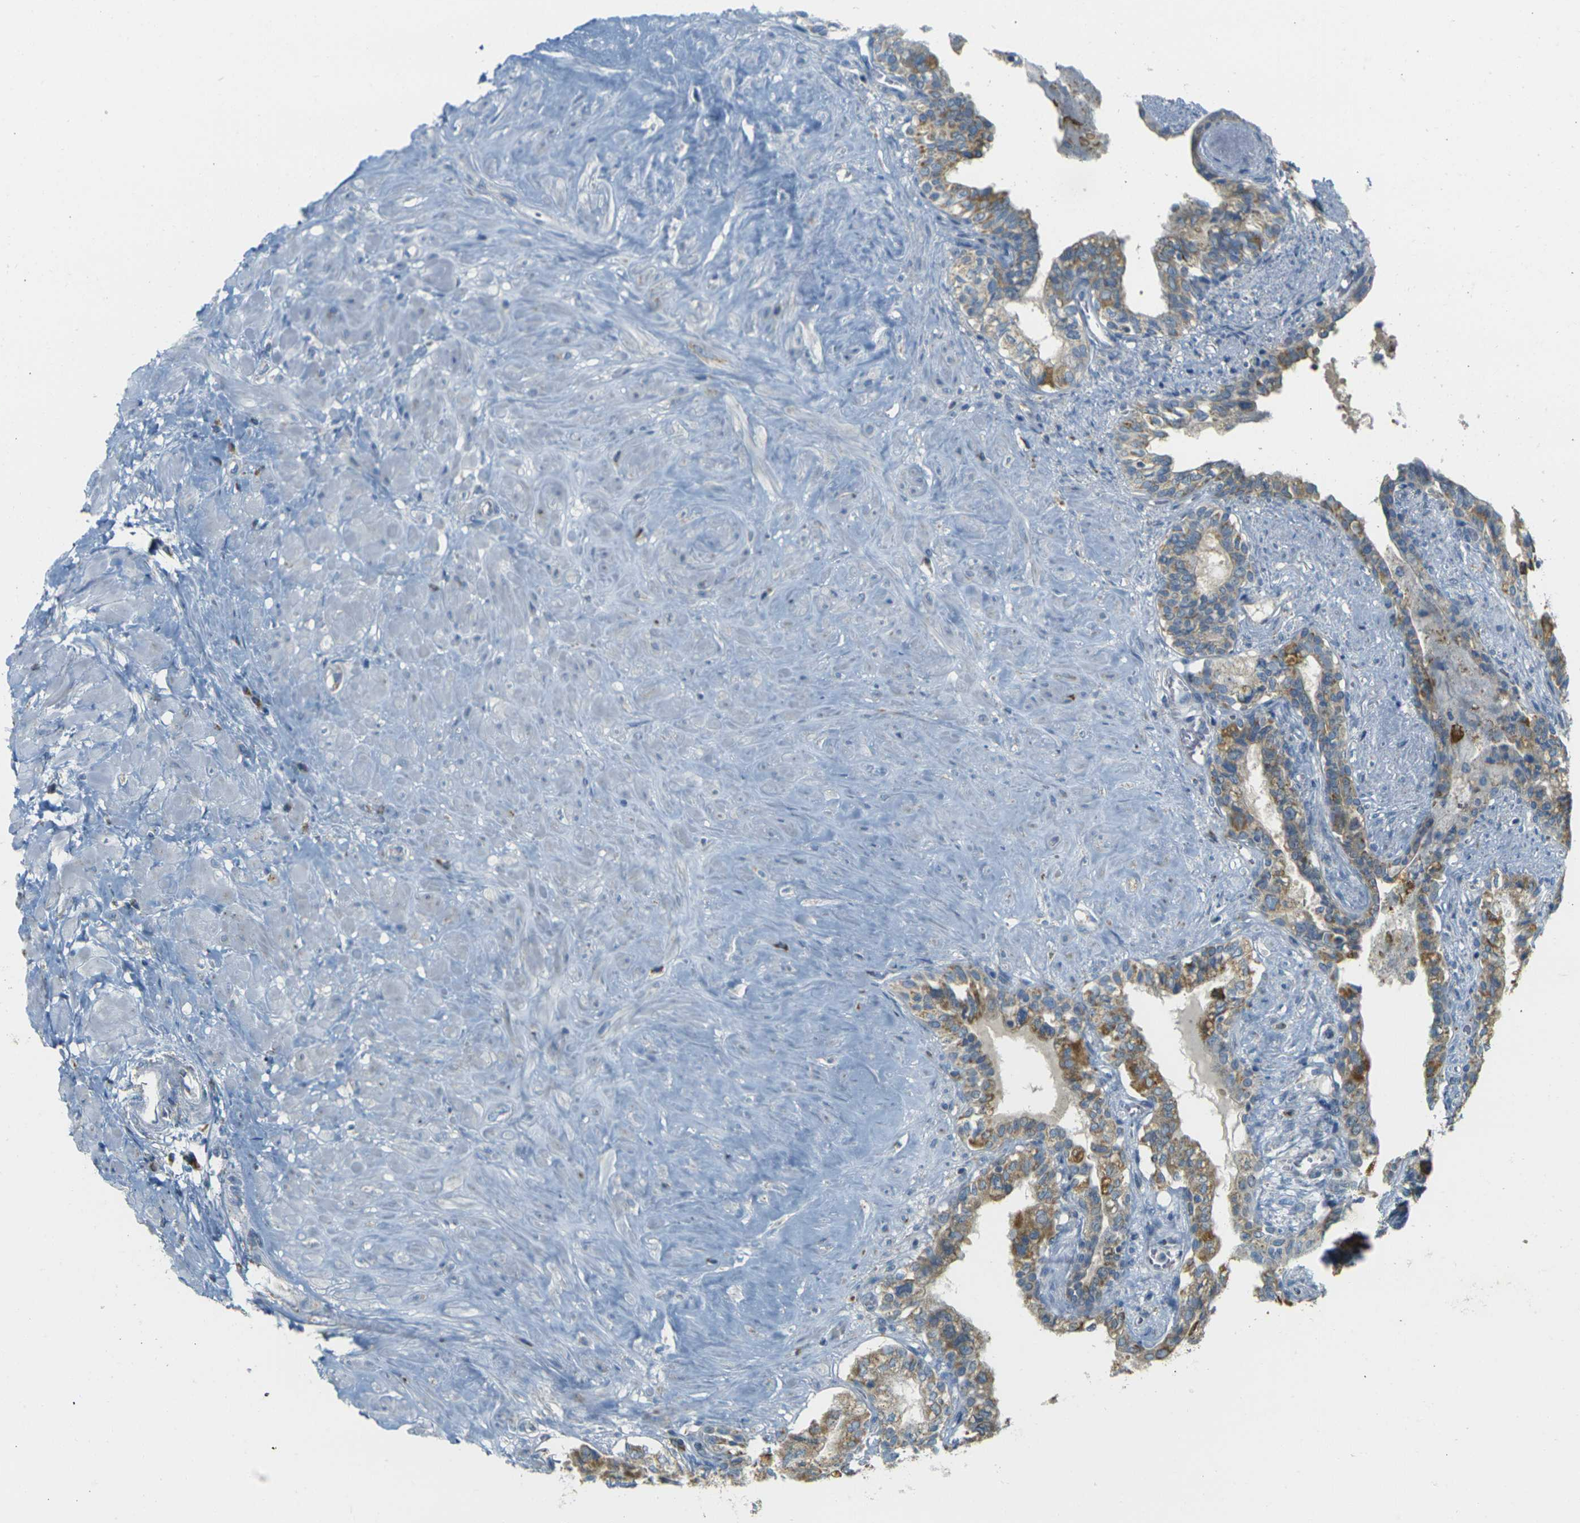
{"staining": {"intensity": "moderate", "quantity": ">75%", "location": "cytoplasmic/membranous"}, "tissue": "seminal vesicle", "cell_type": "Glandular cells", "image_type": "normal", "snomed": [{"axis": "morphology", "description": "Normal tissue, NOS"}, {"axis": "topography", "description": "Seminal veicle"}], "caption": "Protein staining shows moderate cytoplasmic/membranous staining in about >75% of glandular cells in normal seminal vesicle.", "gene": "PARD6B", "patient": {"sex": "male", "age": 63}}